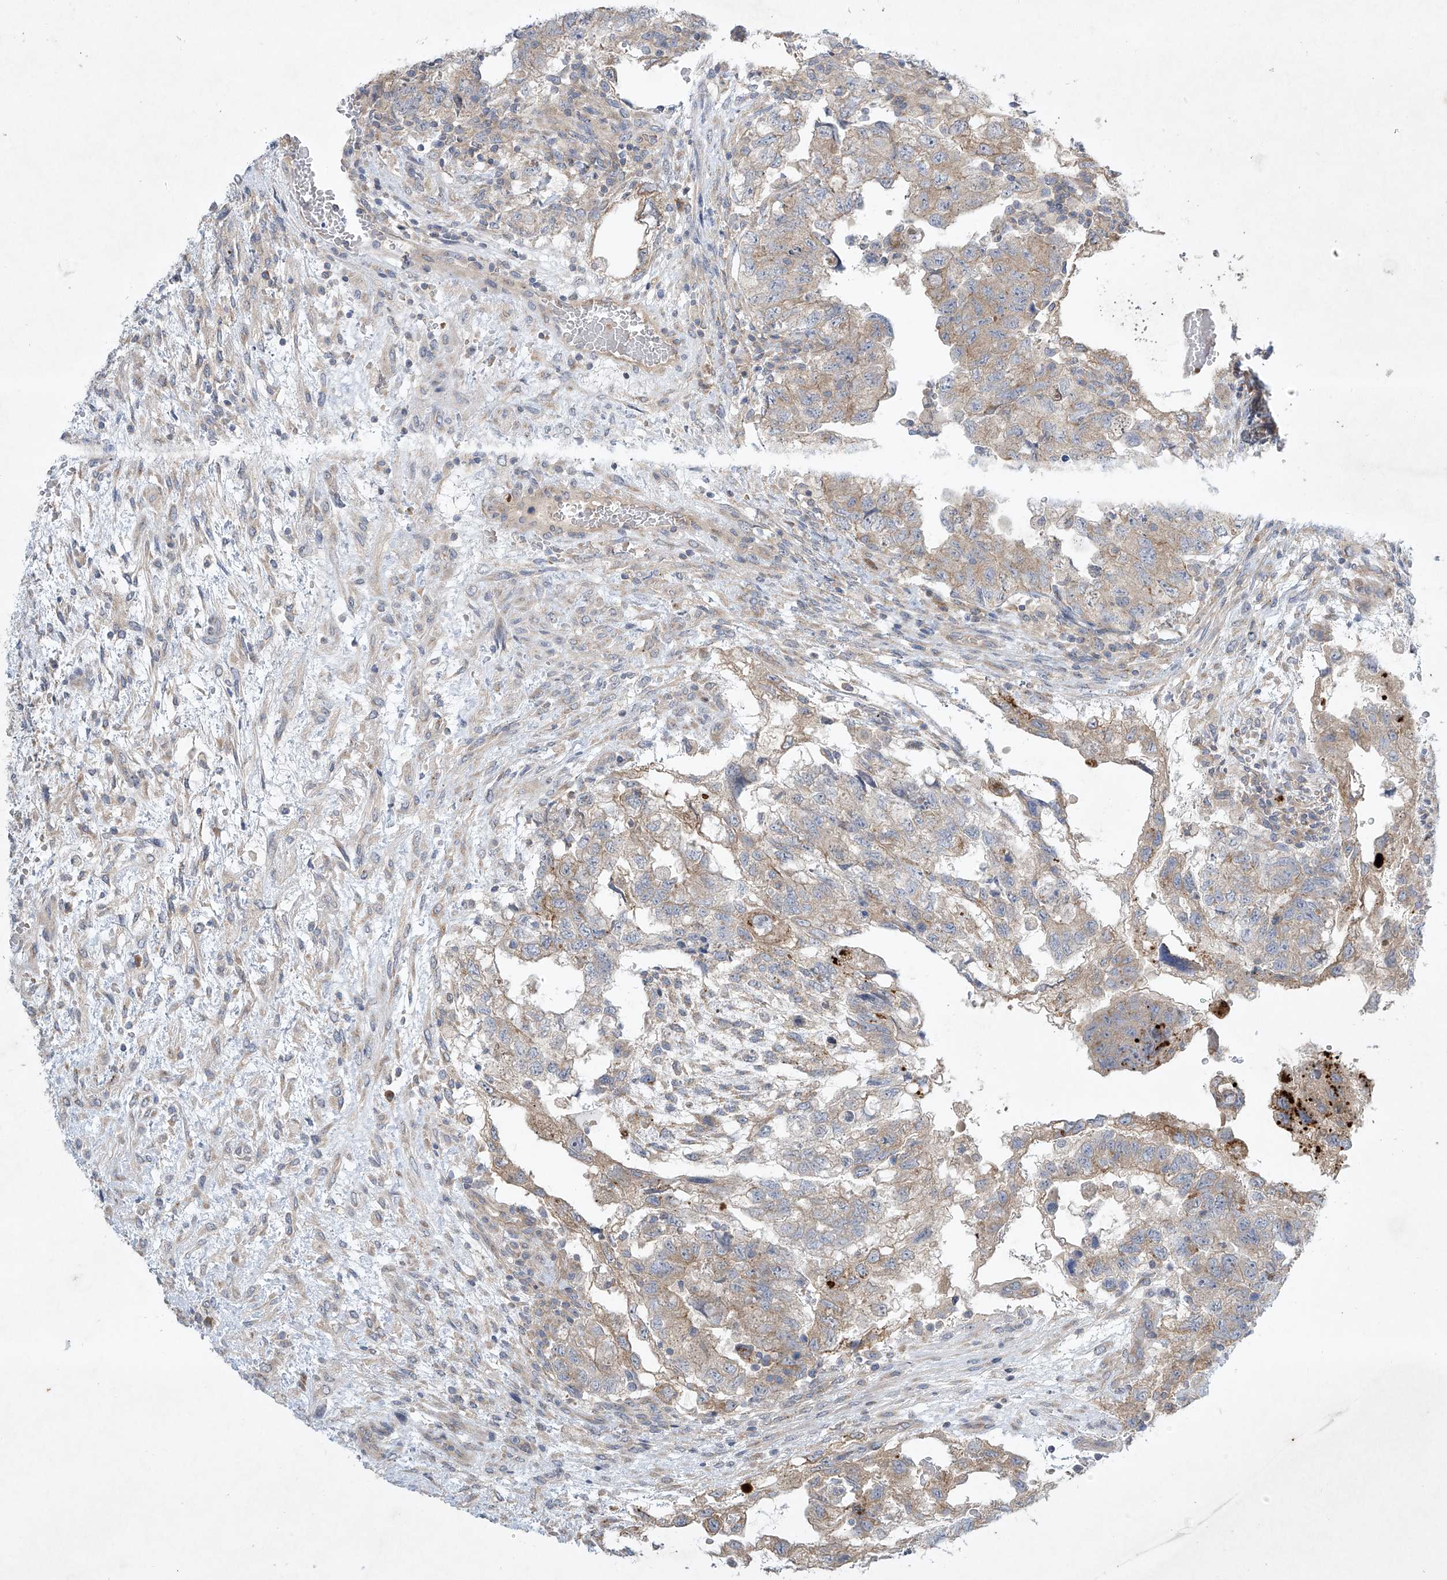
{"staining": {"intensity": "weak", "quantity": "25%-75%", "location": "cytoplasmic/membranous"}, "tissue": "testis cancer", "cell_type": "Tumor cells", "image_type": "cancer", "snomed": [{"axis": "morphology", "description": "Carcinoma, Embryonal, NOS"}, {"axis": "topography", "description": "Testis"}], "caption": "Immunohistochemistry (IHC) photomicrograph of neoplastic tissue: human testis cancer (embryonal carcinoma) stained using immunohistochemistry (IHC) displays low levels of weak protein expression localized specifically in the cytoplasmic/membranous of tumor cells, appearing as a cytoplasmic/membranous brown color.", "gene": "TJAP1", "patient": {"sex": "male", "age": 36}}